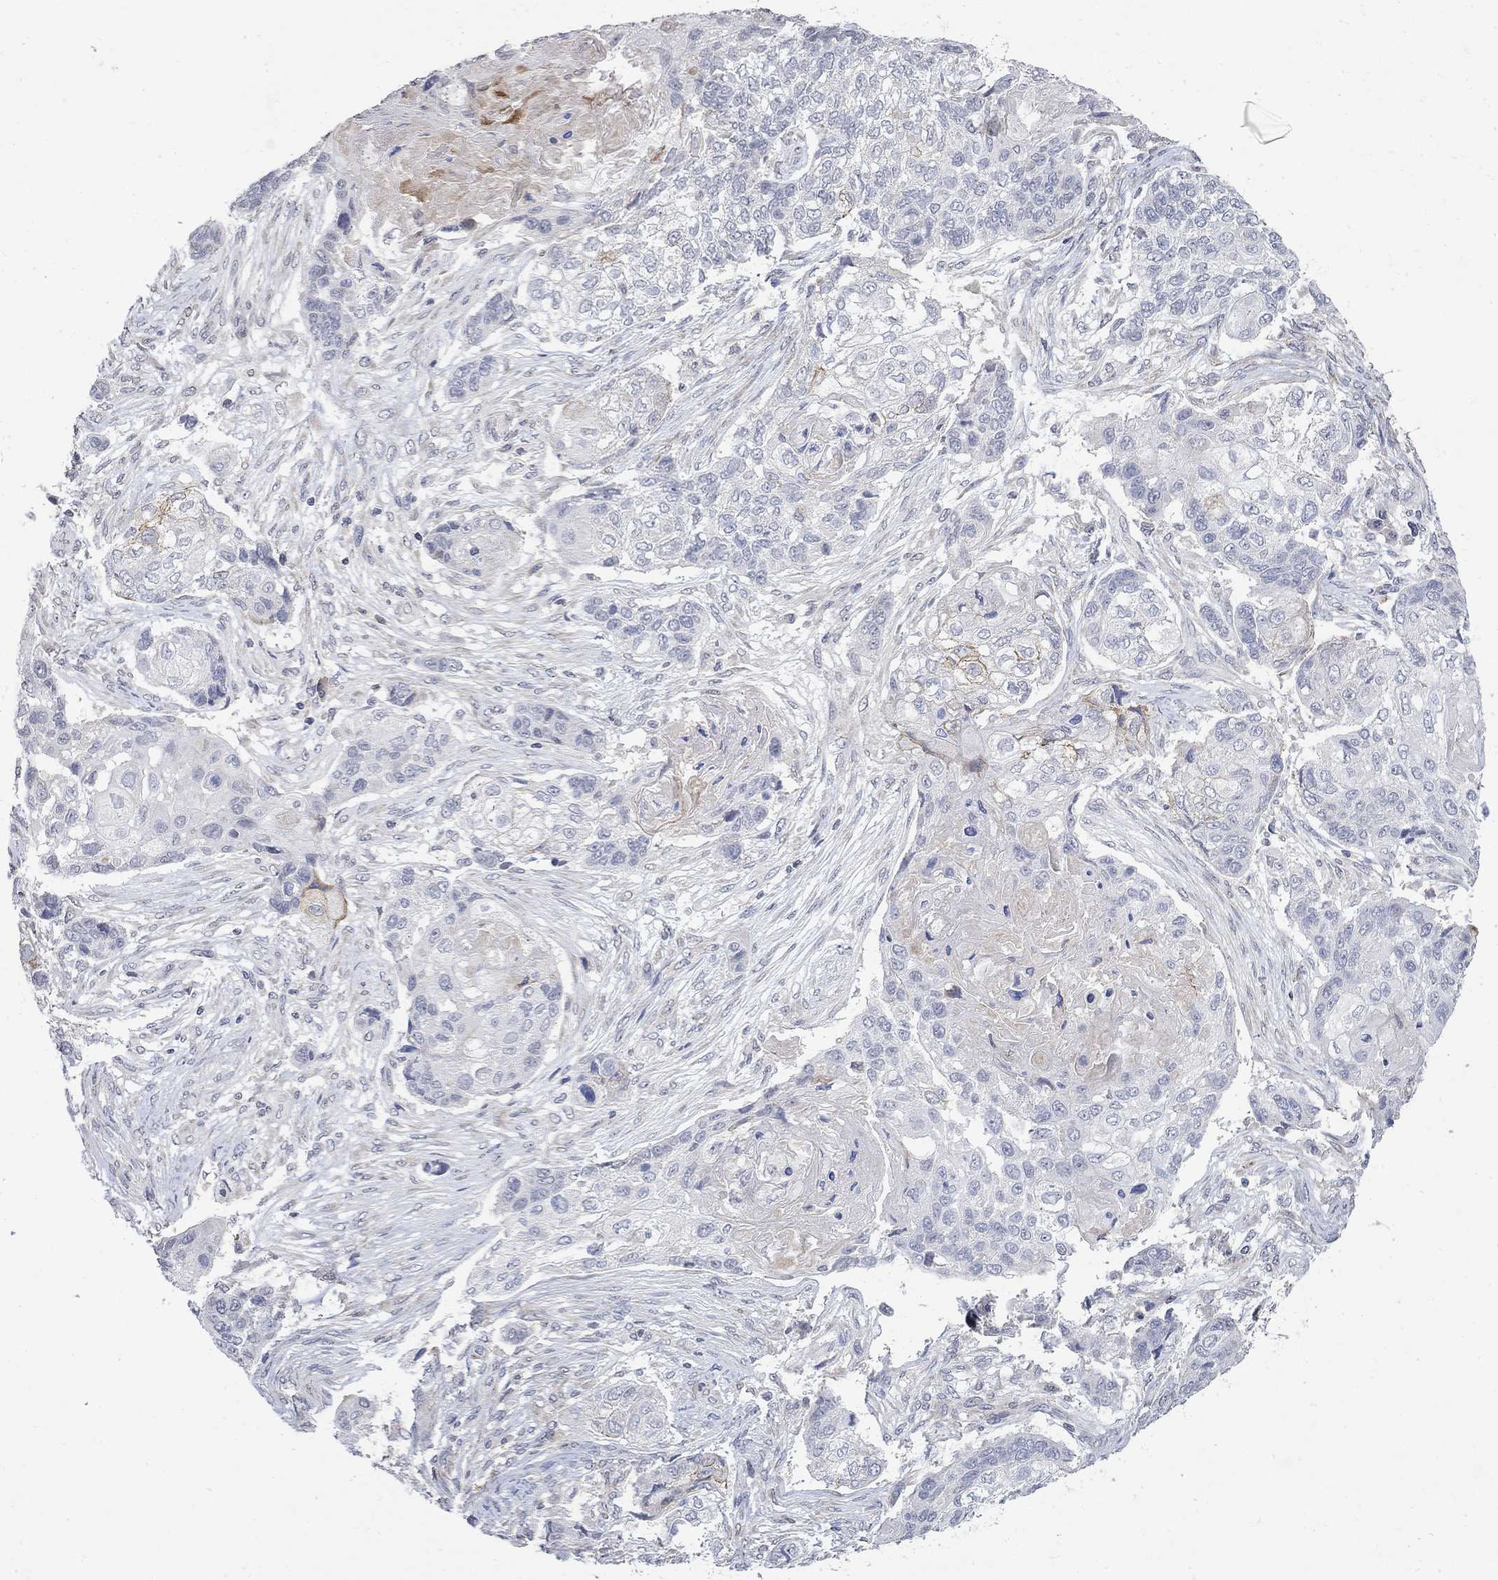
{"staining": {"intensity": "negative", "quantity": "none", "location": "none"}, "tissue": "lung cancer", "cell_type": "Tumor cells", "image_type": "cancer", "snomed": [{"axis": "morphology", "description": "Normal tissue, NOS"}, {"axis": "morphology", "description": "Squamous cell carcinoma, NOS"}, {"axis": "topography", "description": "Bronchus"}, {"axis": "topography", "description": "Lung"}], "caption": "This is an immunohistochemistry micrograph of human lung cancer (squamous cell carcinoma). There is no expression in tumor cells.", "gene": "TMEM169", "patient": {"sex": "male", "age": 69}}